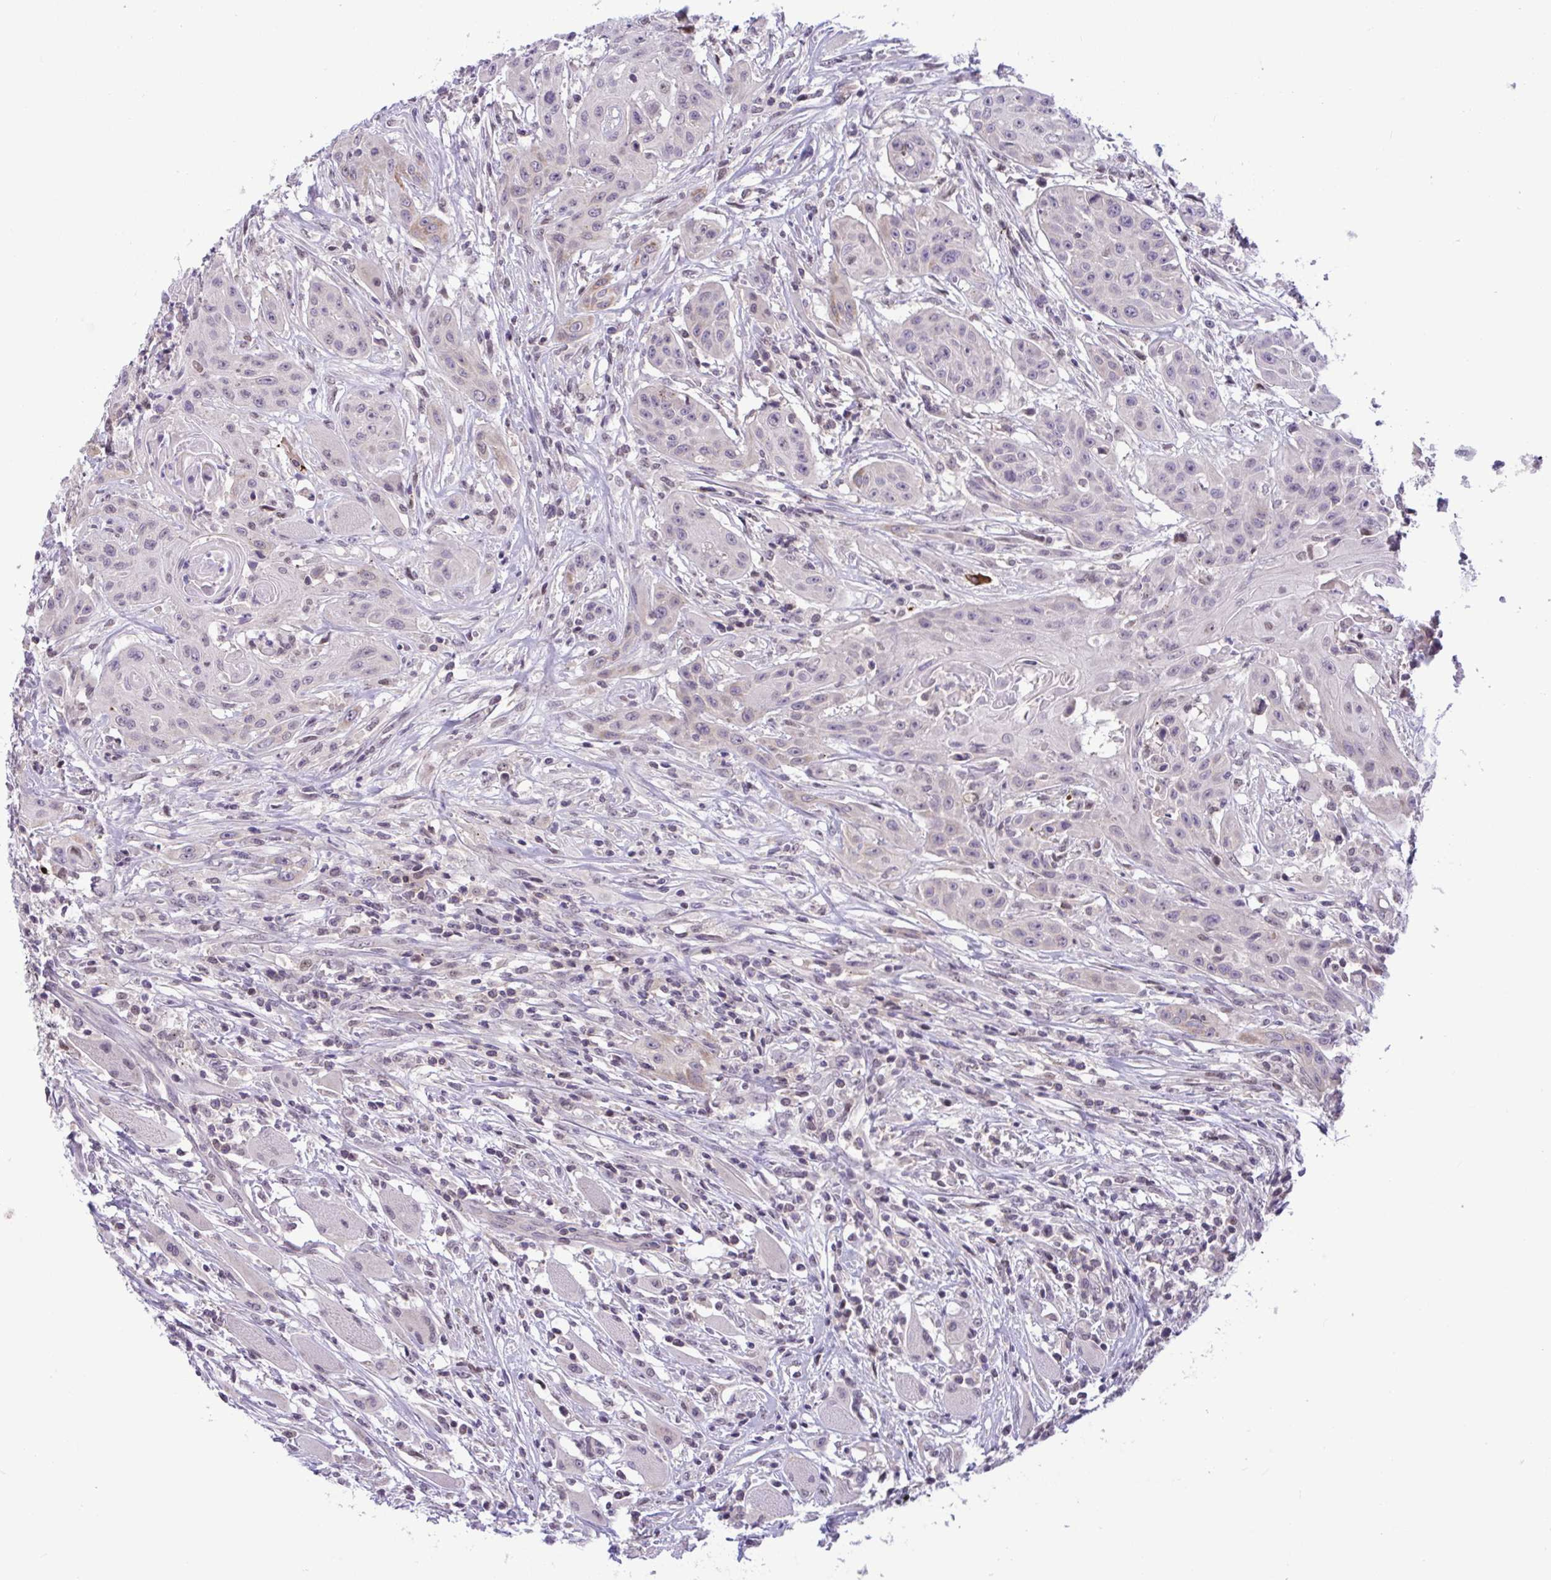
{"staining": {"intensity": "weak", "quantity": "<25%", "location": "cytoplasmic/membranous"}, "tissue": "head and neck cancer", "cell_type": "Tumor cells", "image_type": "cancer", "snomed": [{"axis": "morphology", "description": "Squamous cell carcinoma, NOS"}, {"axis": "topography", "description": "Oral tissue"}, {"axis": "topography", "description": "Head-Neck"}, {"axis": "topography", "description": "Neck, NOS"}], "caption": "Immunohistochemistry (IHC) image of head and neck cancer (squamous cell carcinoma) stained for a protein (brown), which displays no staining in tumor cells.", "gene": "TTC7B", "patient": {"sex": "female", "age": 55}}